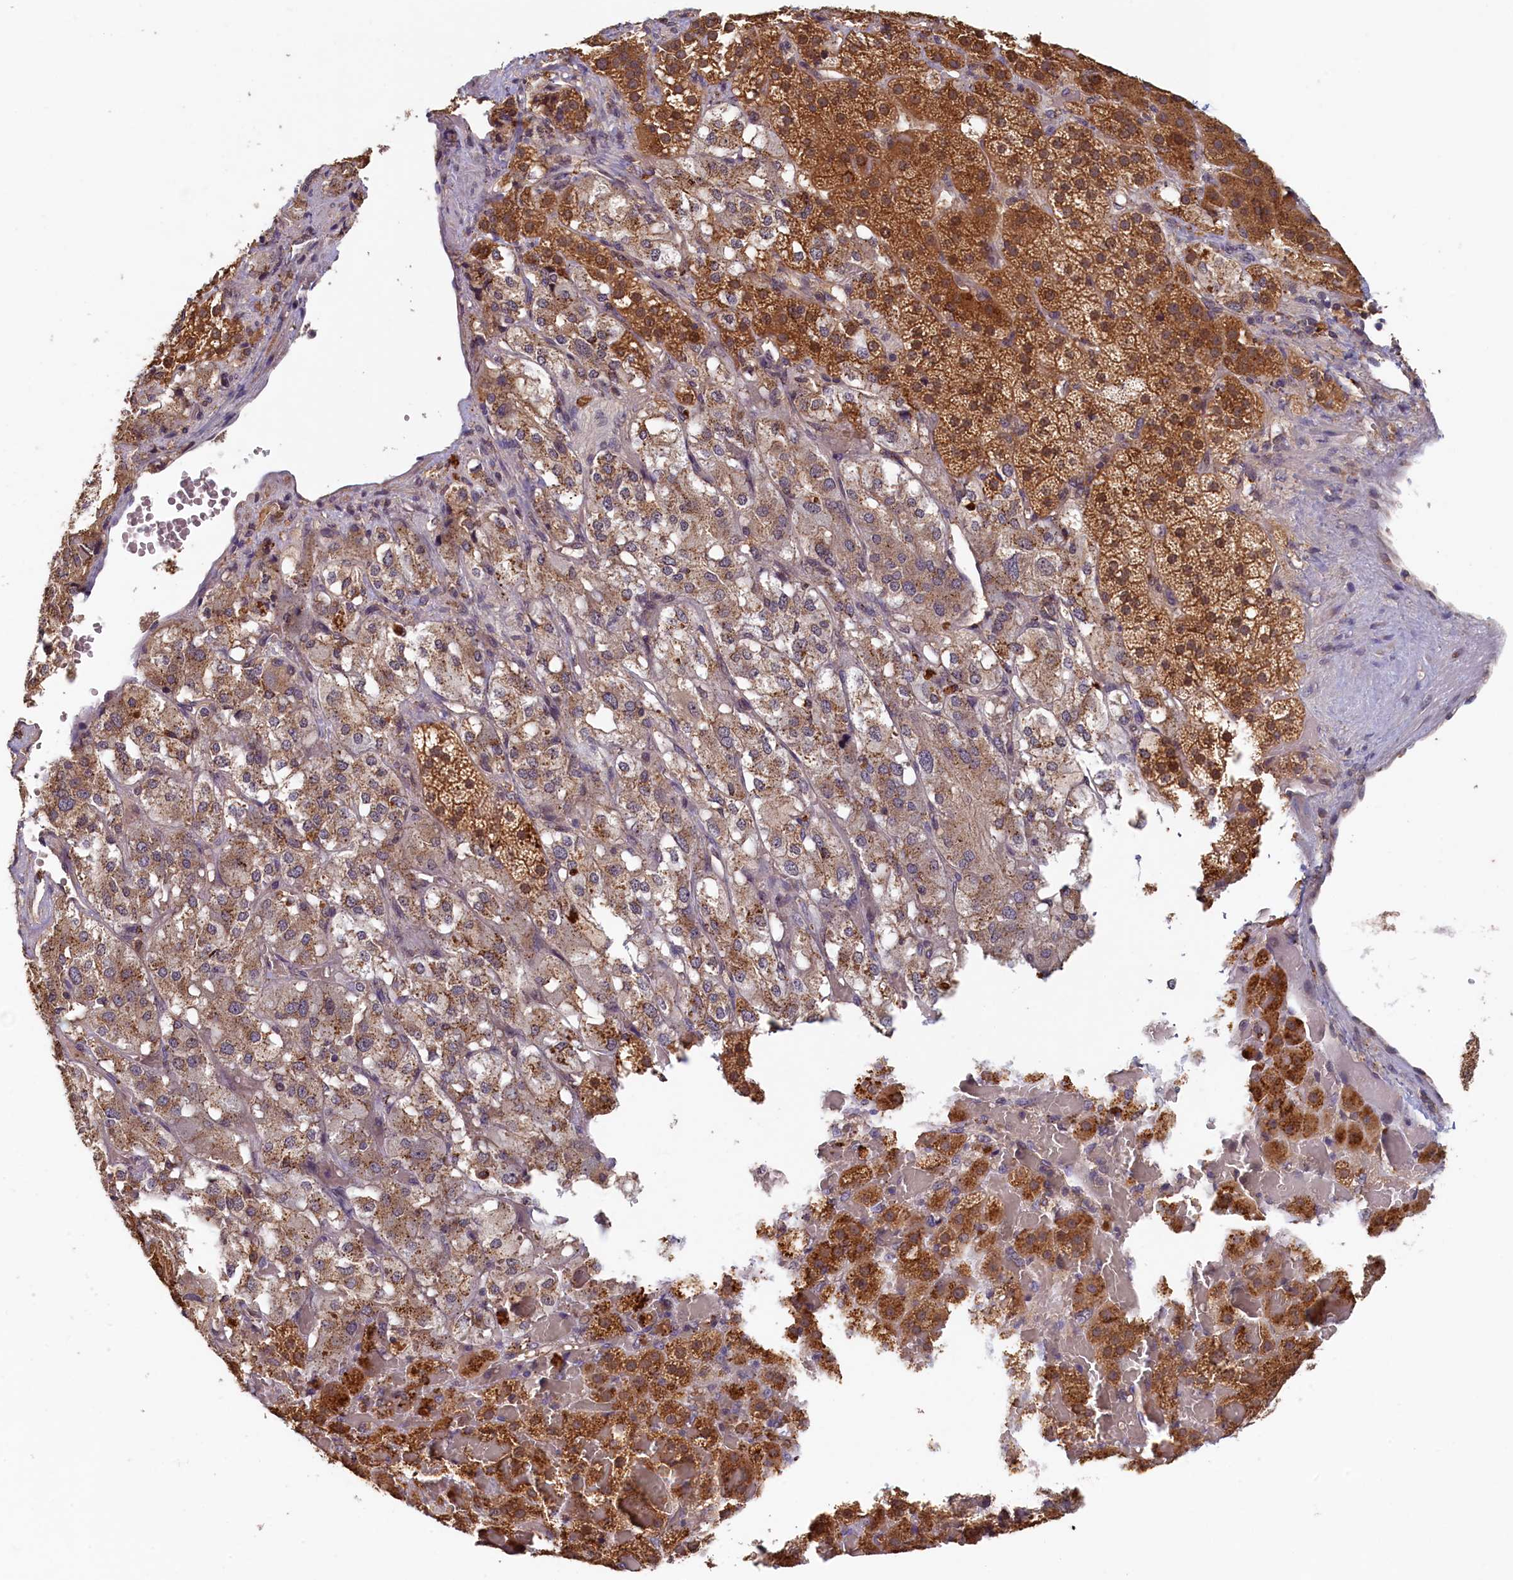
{"staining": {"intensity": "strong", "quantity": ">75%", "location": "cytoplasmic/membranous,nuclear"}, "tissue": "adrenal gland", "cell_type": "Glandular cells", "image_type": "normal", "snomed": [{"axis": "morphology", "description": "Normal tissue, NOS"}, {"axis": "topography", "description": "Adrenal gland"}], "caption": "A photomicrograph showing strong cytoplasmic/membranous,nuclear staining in approximately >75% of glandular cells in benign adrenal gland, as visualized by brown immunohistochemical staining.", "gene": "NUBP2", "patient": {"sex": "female", "age": 59}}